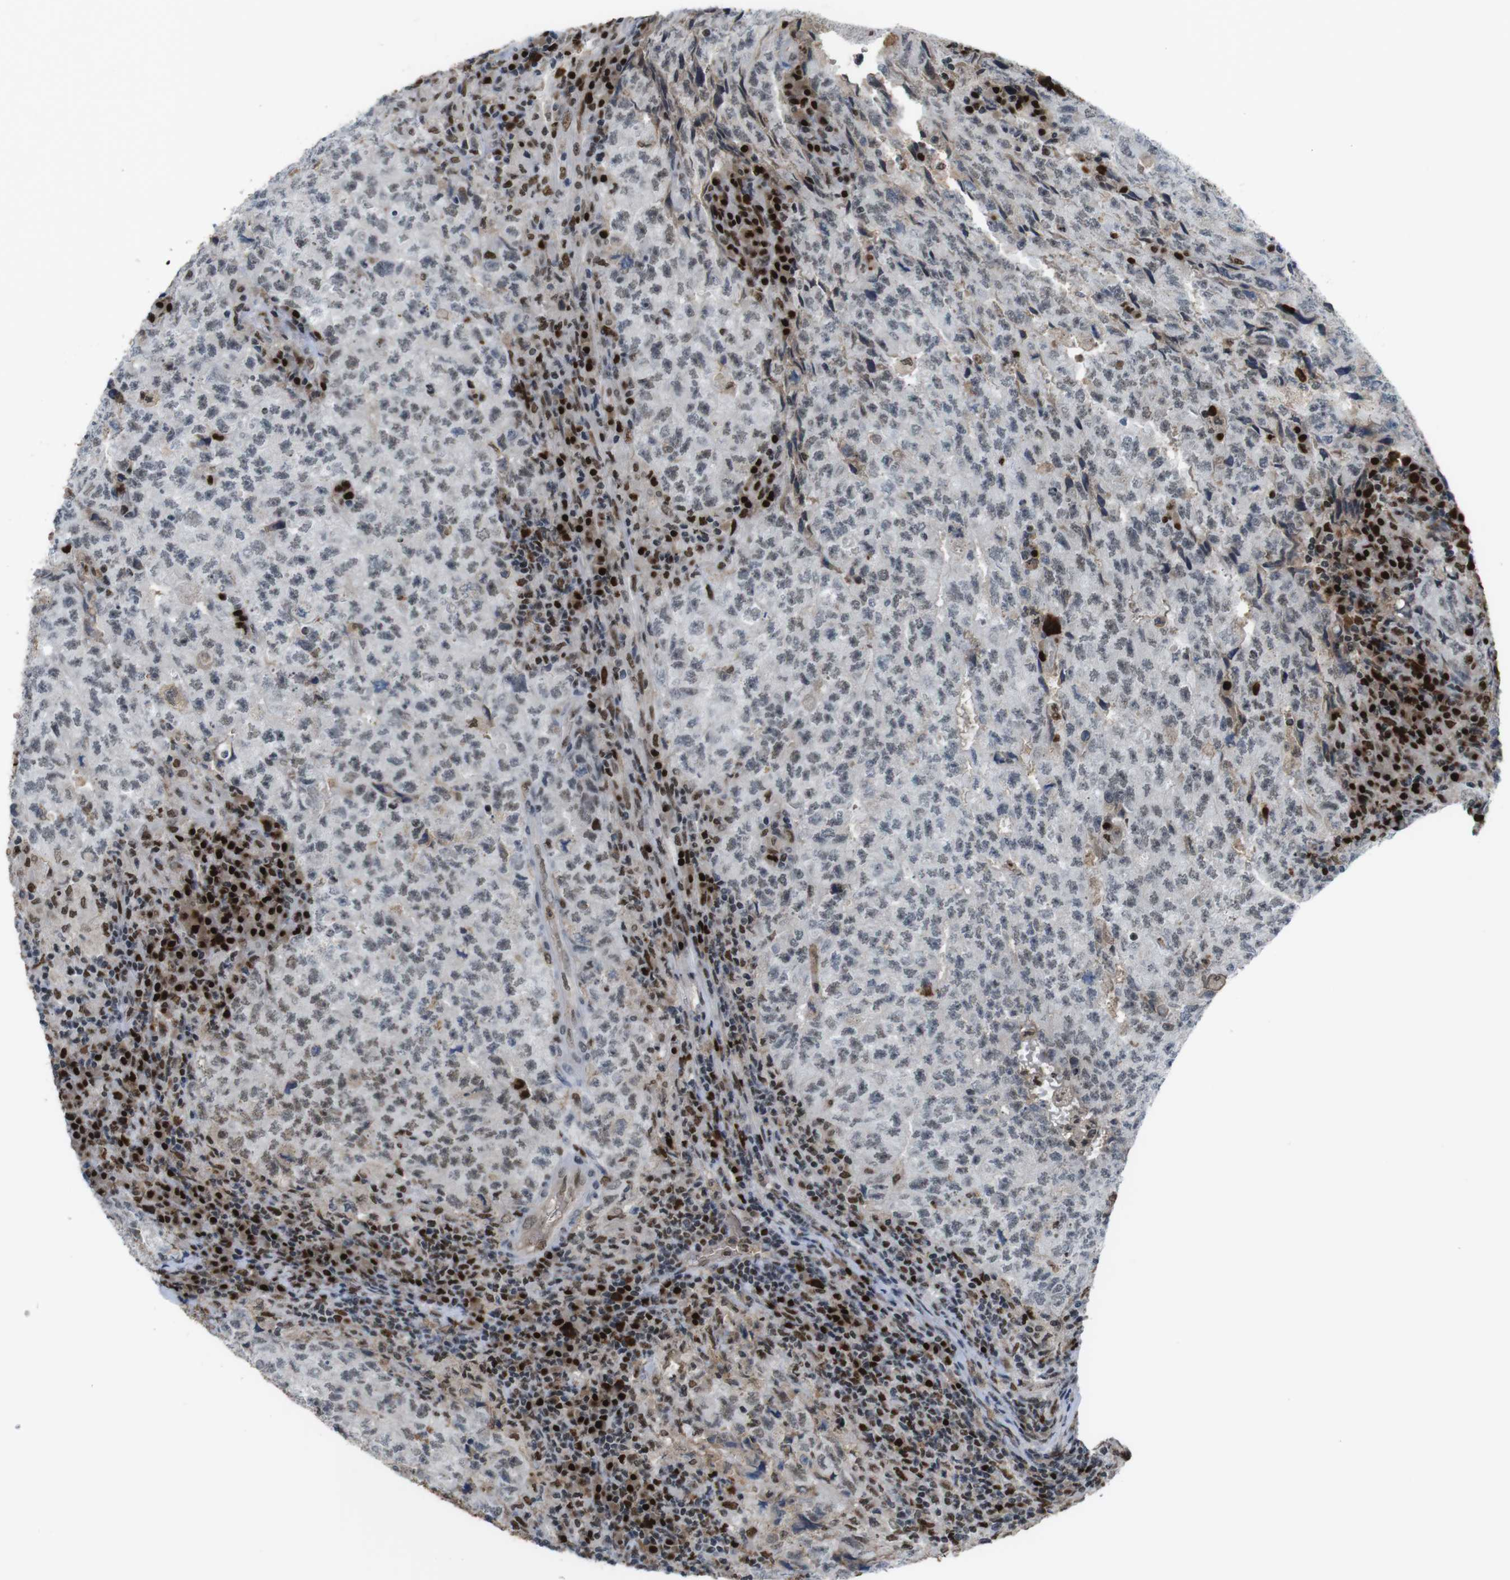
{"staining": {"intensity": "negative", "quantity": "none", "location": "none"}, "tissue": "testis cancer", "cell_type": "Tumor cells", "image_type": "cancer", "snomed": [{"axis": "morphology", "description": "Necrosis, NOS"}, {"axis": "morphology", "description": "Carcinoma, Embryonal, NOS"}, {"axis": "topography", "description": "Testis"}], "caption": "Immunohistochemical staining of human testis cancer (embryonal carcinoma) reveals no significant expression in tumor cells.", "gene": "SUB1", "patient": {"sex": "male", "age": 19}}